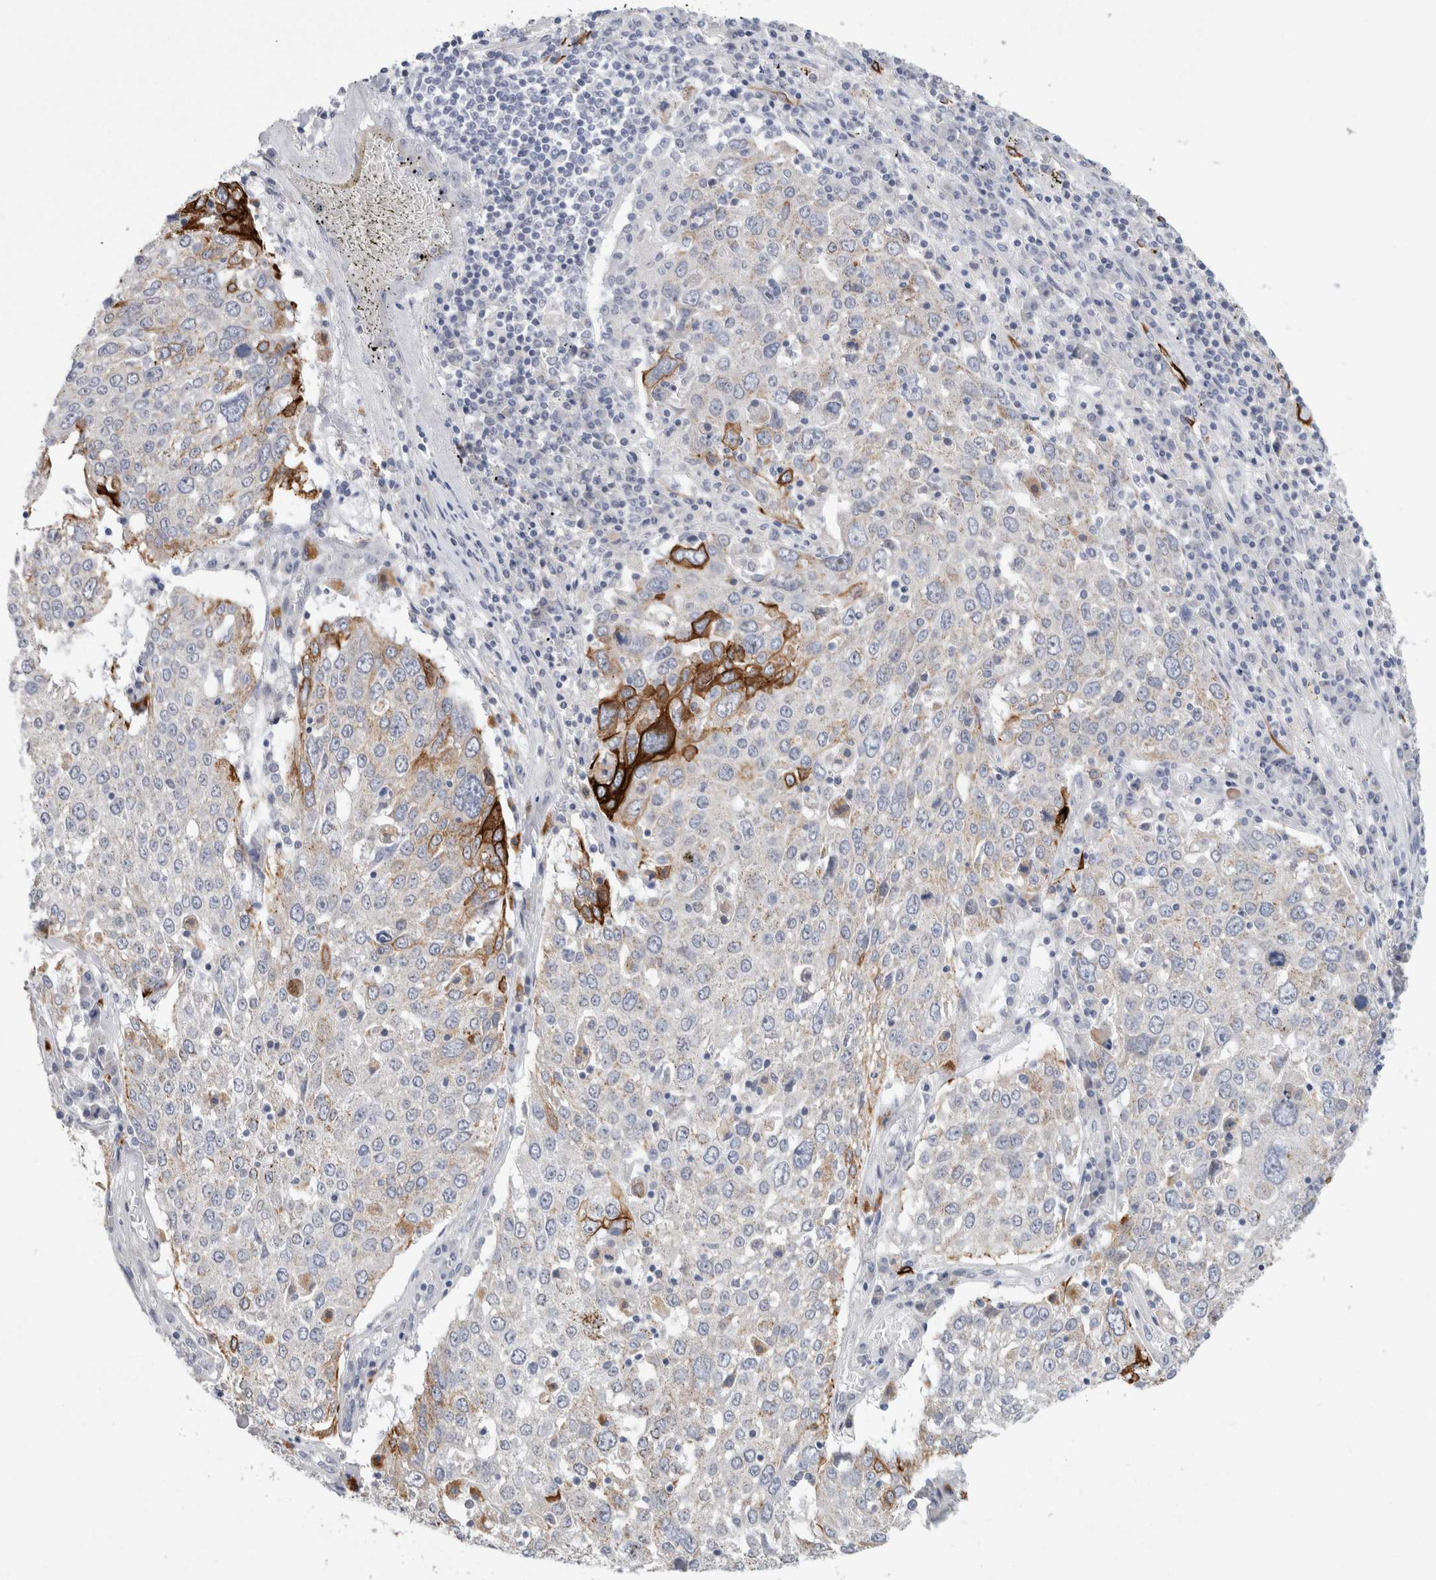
{"staining": {"intensity": "strong", "quantity": "<25%", "location": "cytoplasmic/membranous"}, "tissue": "lung cancer", "cell_type": "Tumor cells", "image_type": "cancer", "snomed": [{"axis": "morphology", "description": "Squamous cell carcinoma, NOS"}, {"axis": "topography", "description": "Lung"}], "caption": "Protein staining of lung cancer (squamous cell carcinoma) tissue exhibits strong cytoplasmic/membranous staining in about <25% of tumor cells.", "gene": "GAA", "patient": {"sex": "male", "age": 65}}